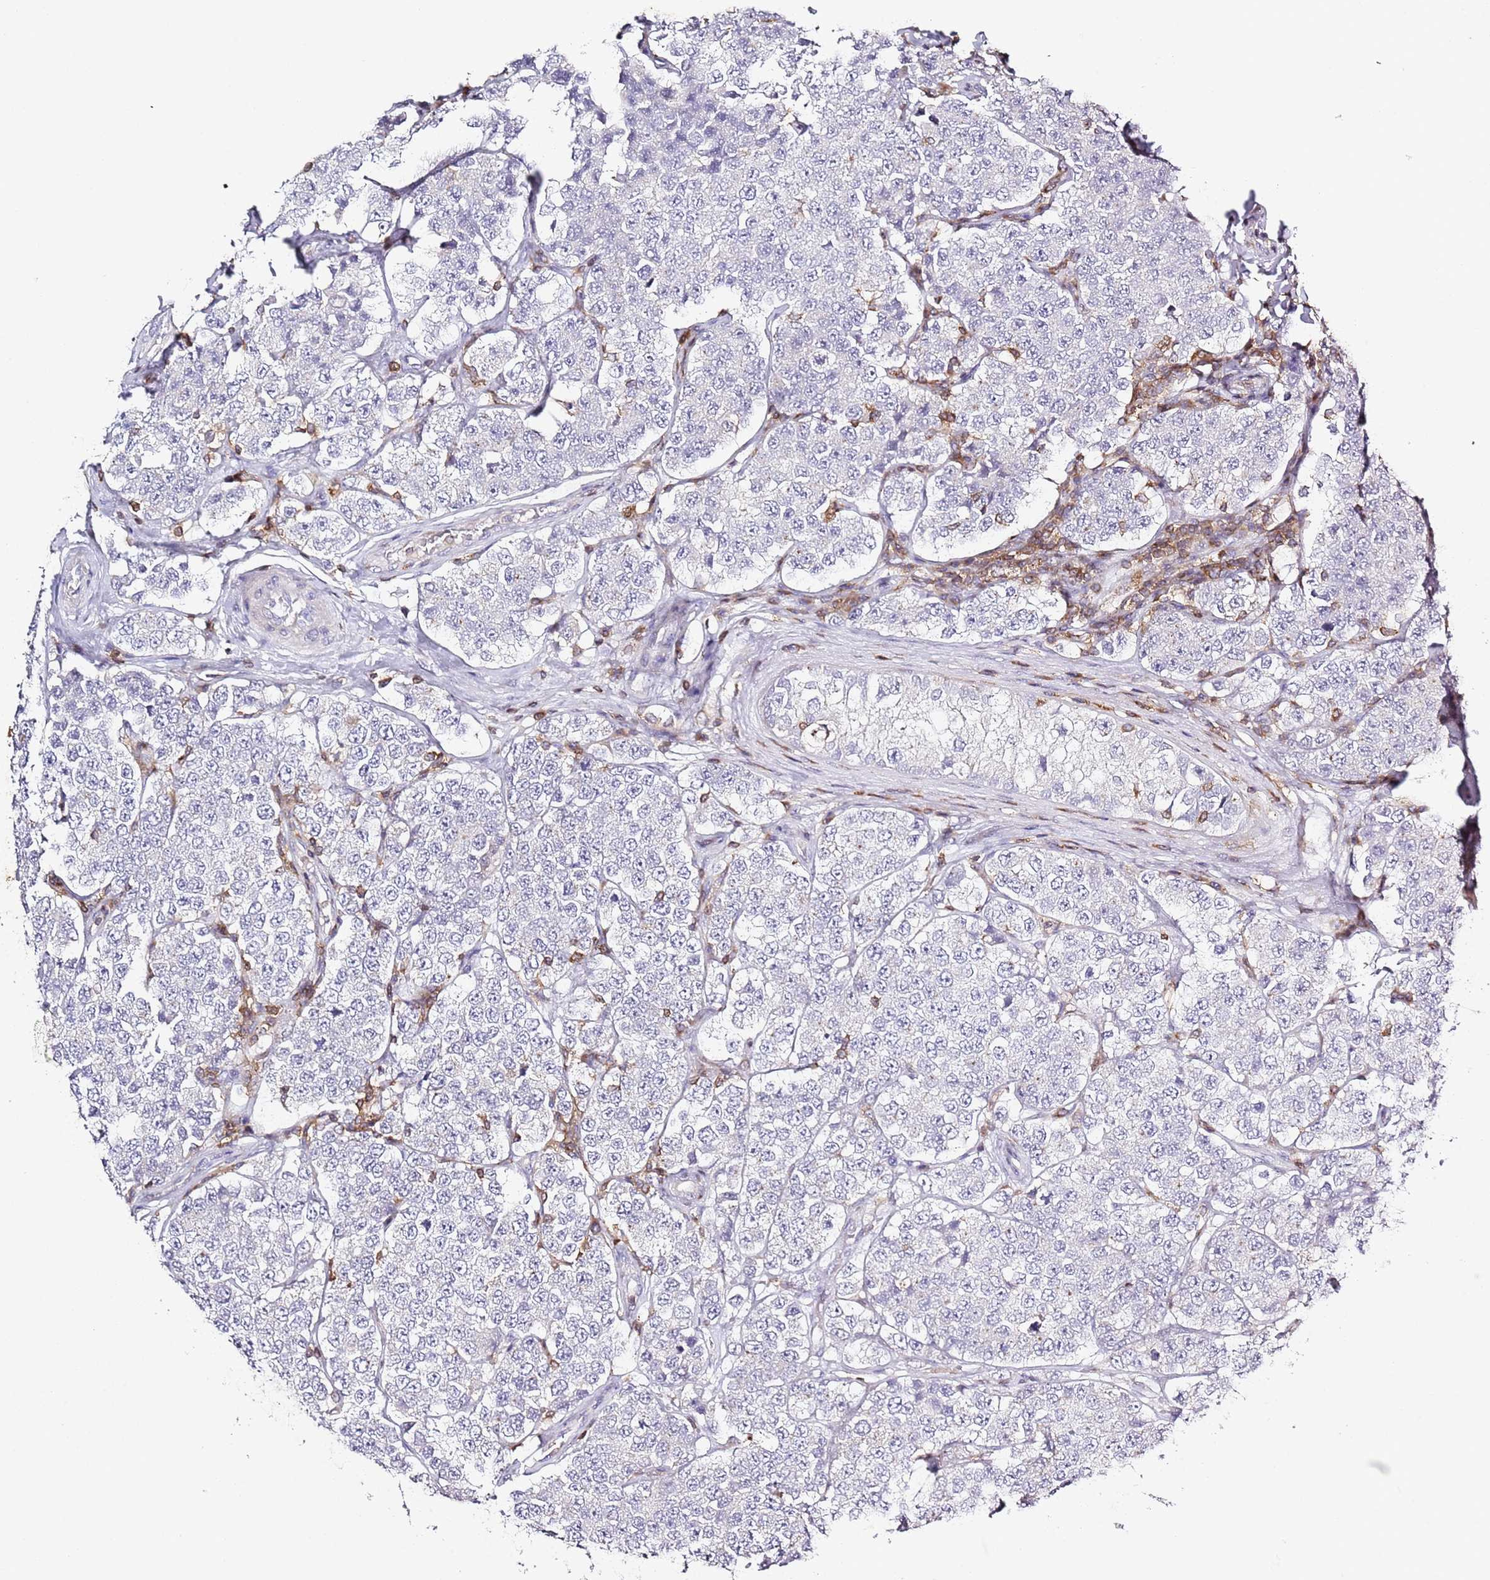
{"staining": {"intensity": "negative", "quantity": "none", "location": "none"}, "tissue": "testis cancer", "cell_type": "Tumor cells", "image_type": "cancer", "snomed": [{"axis": "morphology", "description": "Seminoma, NOS"}, {"axis": "topography", "description": "Testis"}], "caption": "This is a image of IHC staining of testis seminoma, which shows no staining in tumor cells.", "gene": "LPXN", "patient": {"sex": "male", "age": 34}}